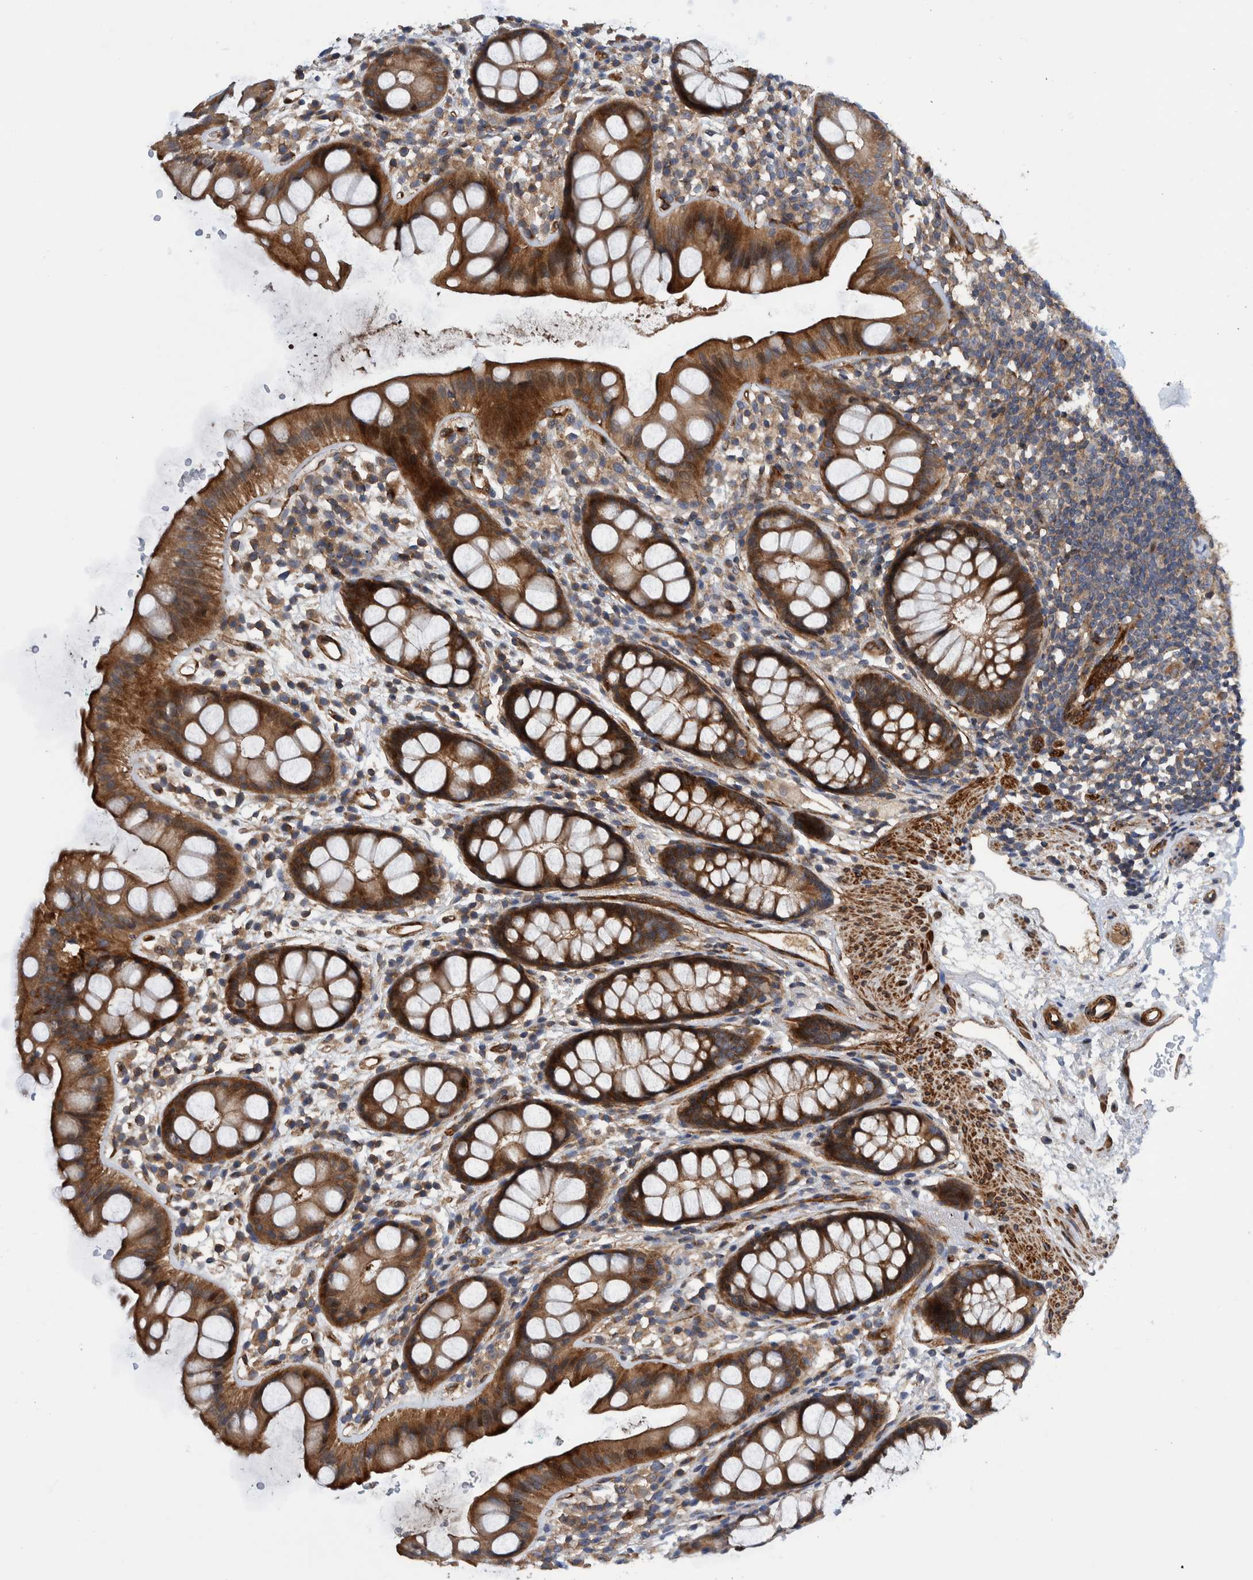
{"staining": {"intensity": "strong", "quantity": ">75%", "location": "cytoplasmic/membranous"}, "tissue": "rectum", "cell_type": "Glandular cells", "image_type": "normal", "snomed": [{"axis": "morphology", "description": "Normal tissue, NOS"}, {"axis": "topography", "description": "Rectum"}], "caption": "Rectum stained for a protein shows strong cytoplasmic/membranous positivity in glandular cells.", "gene": "GRPEL2", "patient": {"sex": "female", "age": 65}}